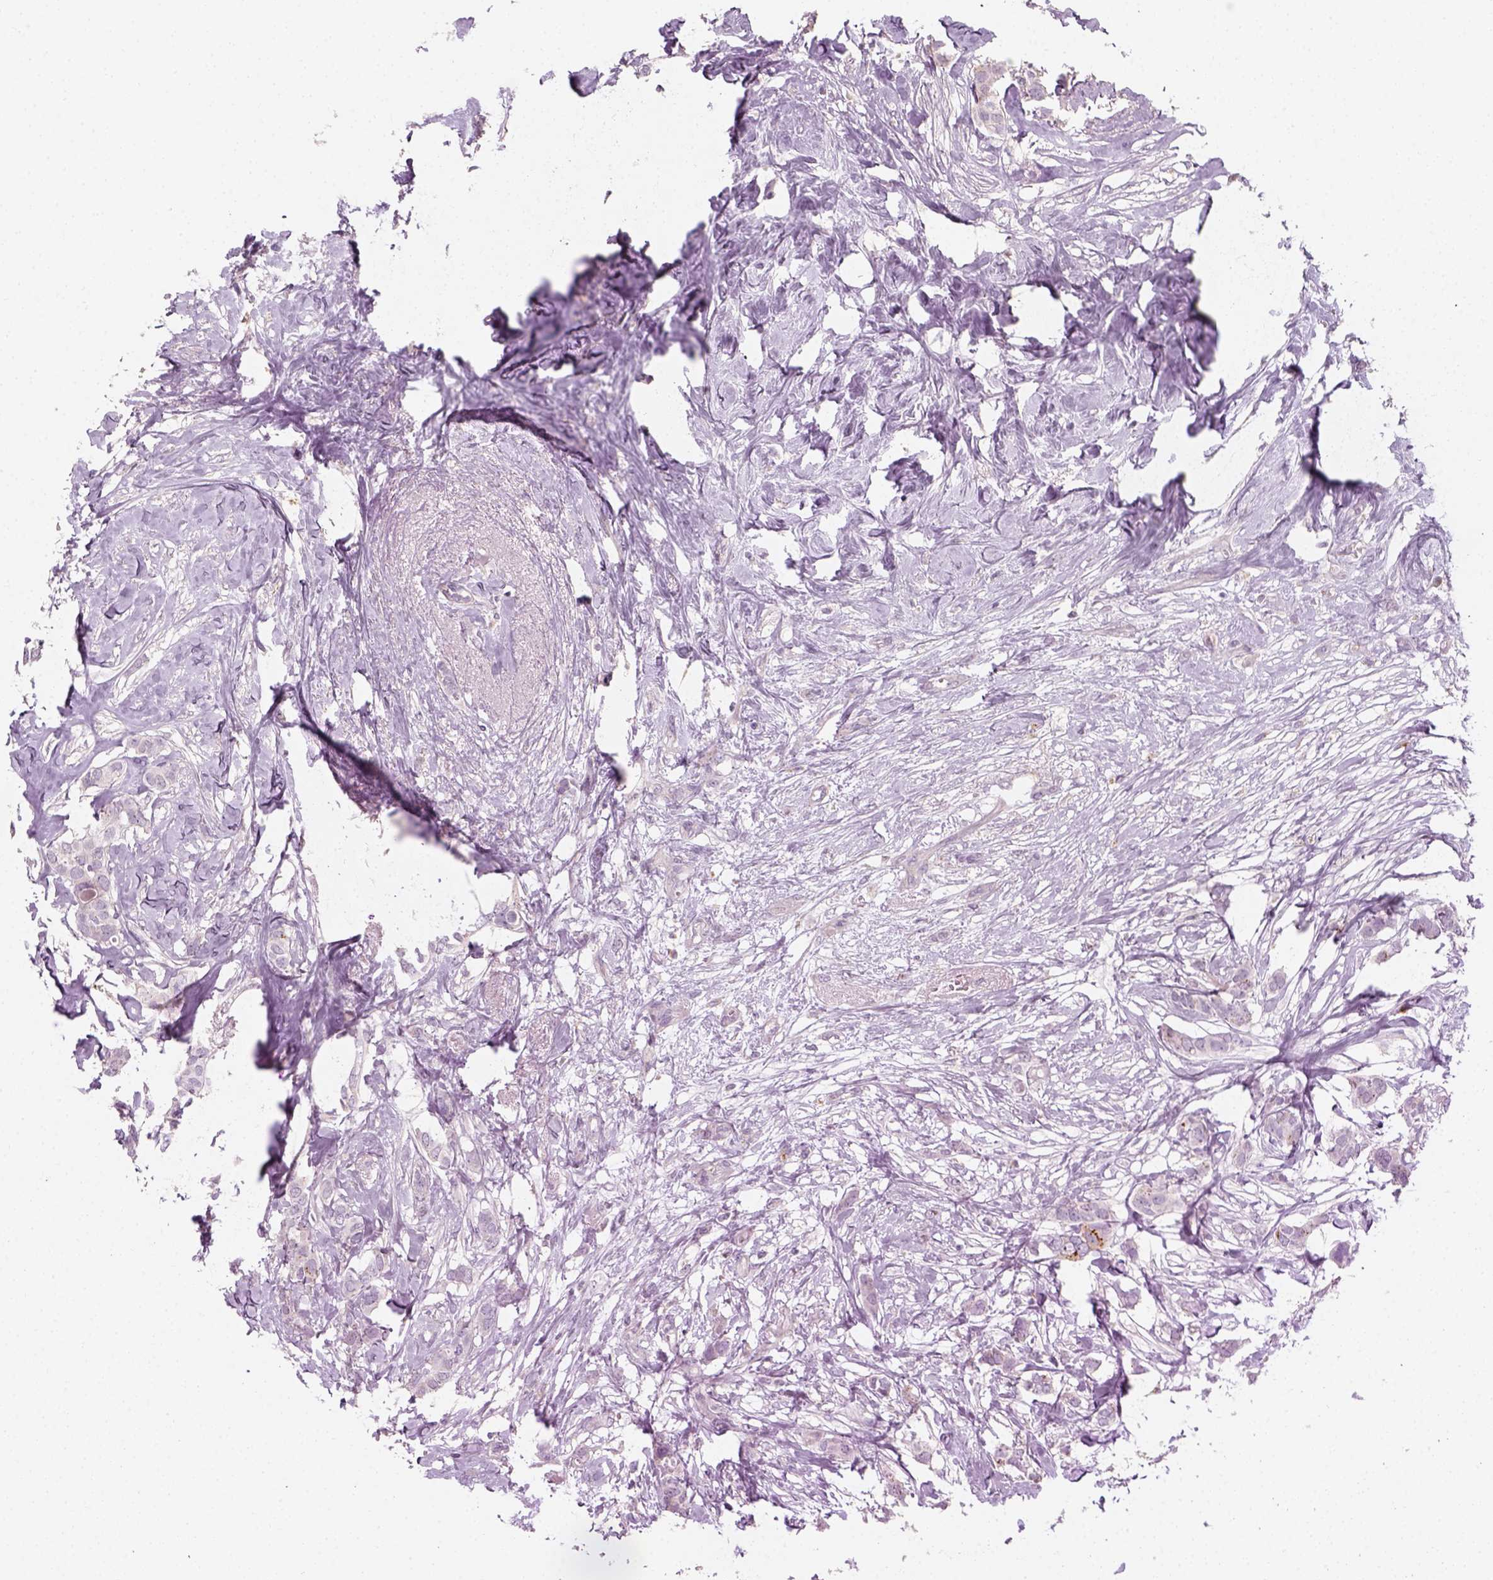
{"staining": {"intensity": "negative", "quantity": "none", "location": "none"}, "tissue": "breast cancer", "cell_type": "Tumor cells", "image_type": "cancer", "snomed": [{"axis": "morphology", "description": "Duct carcinoma"}, {"axis": "topography", "description": "Breast"}], "caption": "Human breast cancer (infiltrating ductal carcinoma) stained for a protein using immunohistochemistry (IHC) displays no staining in tumor cells.", "gene": "FAM163B", "patient": {"sex": "female", "age": 62}}